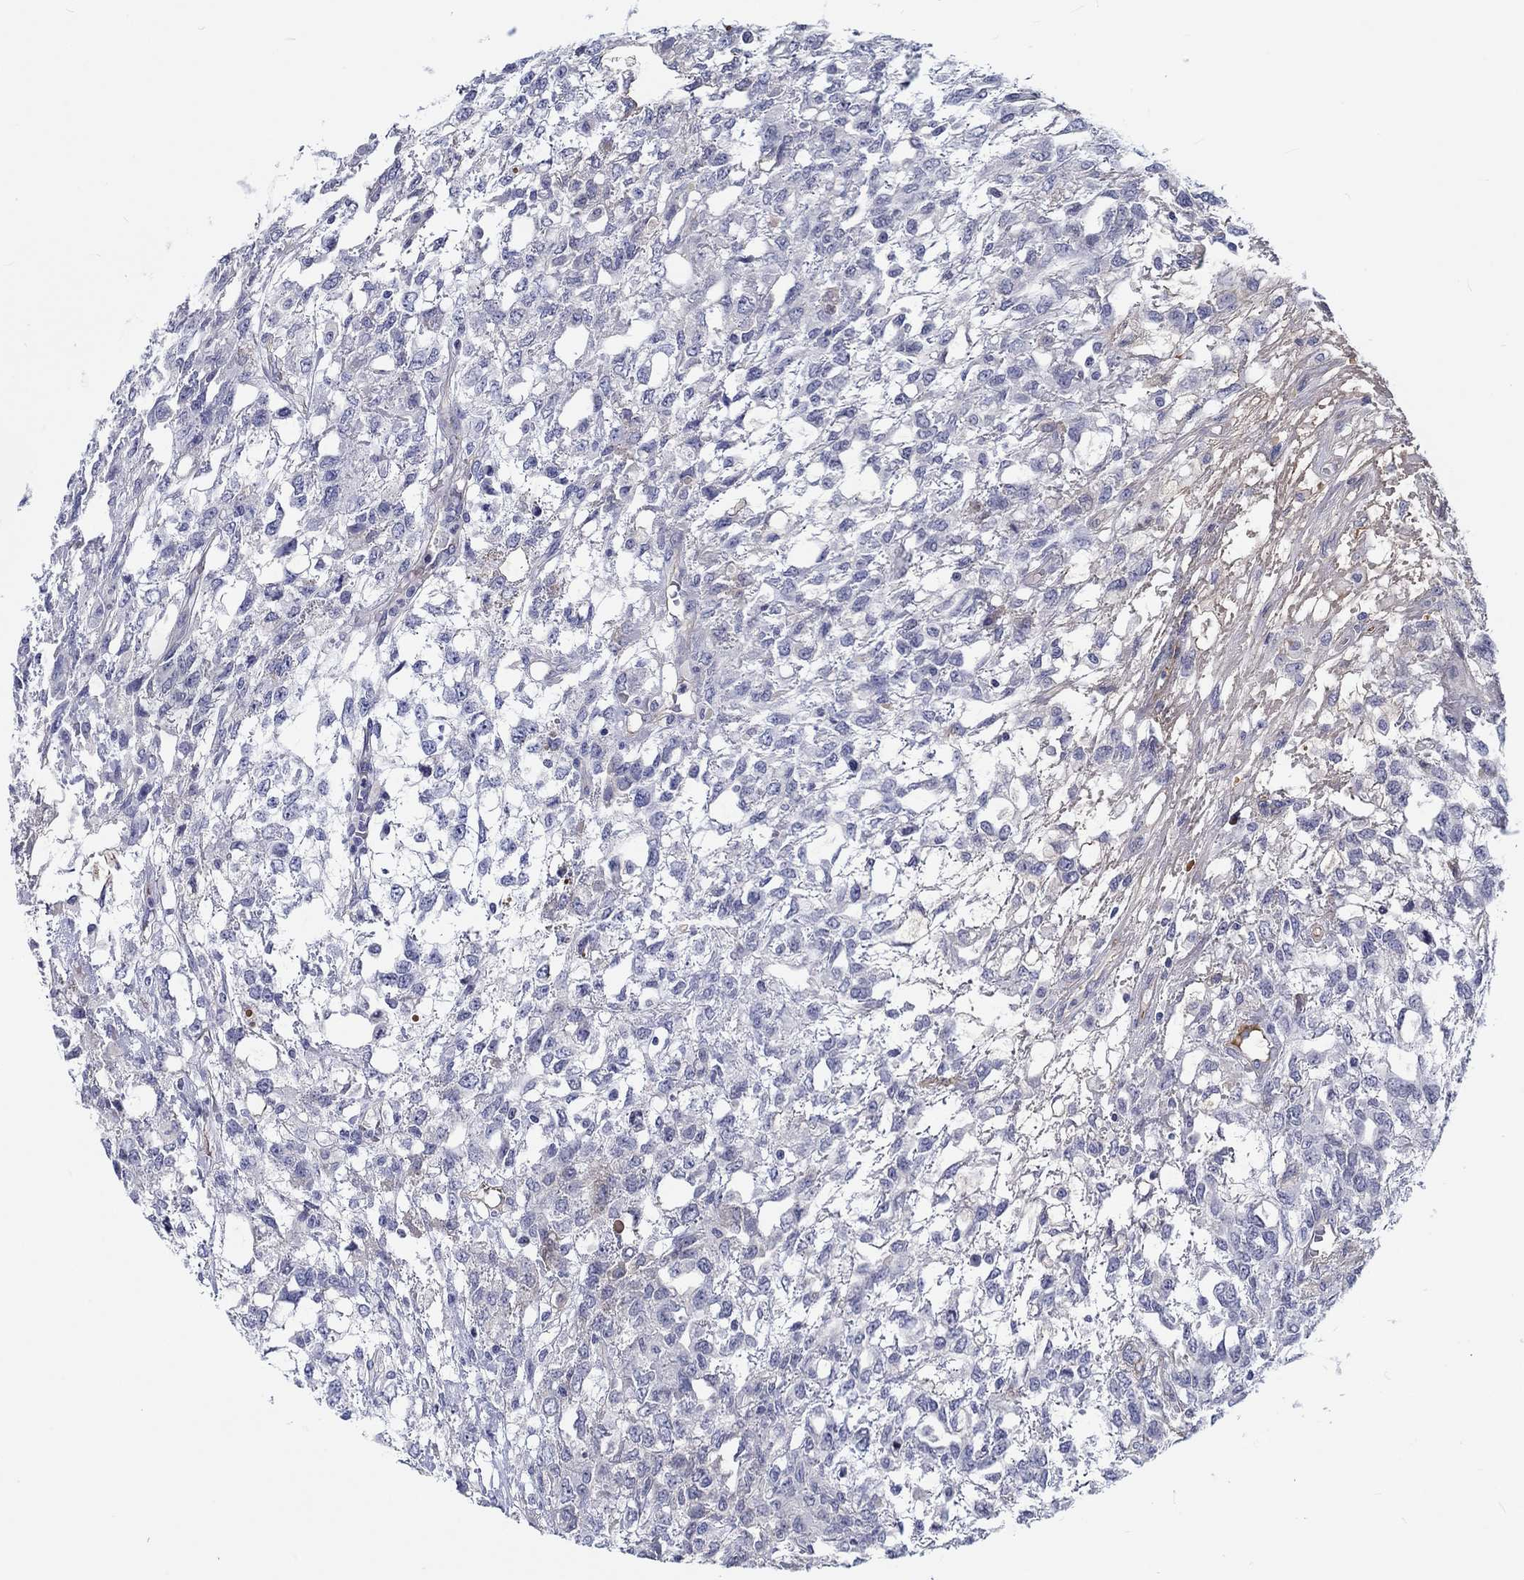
{"staining": {"intensity": "negative", "quantity": "none", "location": "none"}, "tissue": "testis cancer", "cell_type": "Tumor cells", "image_type": "cancer", "snomed": [{"axis": "morphology", "description": "Seminoma, NOS"}, {"axis": "topography", "description": "Testis"}], "caption": "There is no significant positivity in tumor cells of testis cancer (seminoma).", "gene": "CDY2B", "patient": {"sex": "male", "age": 52}}